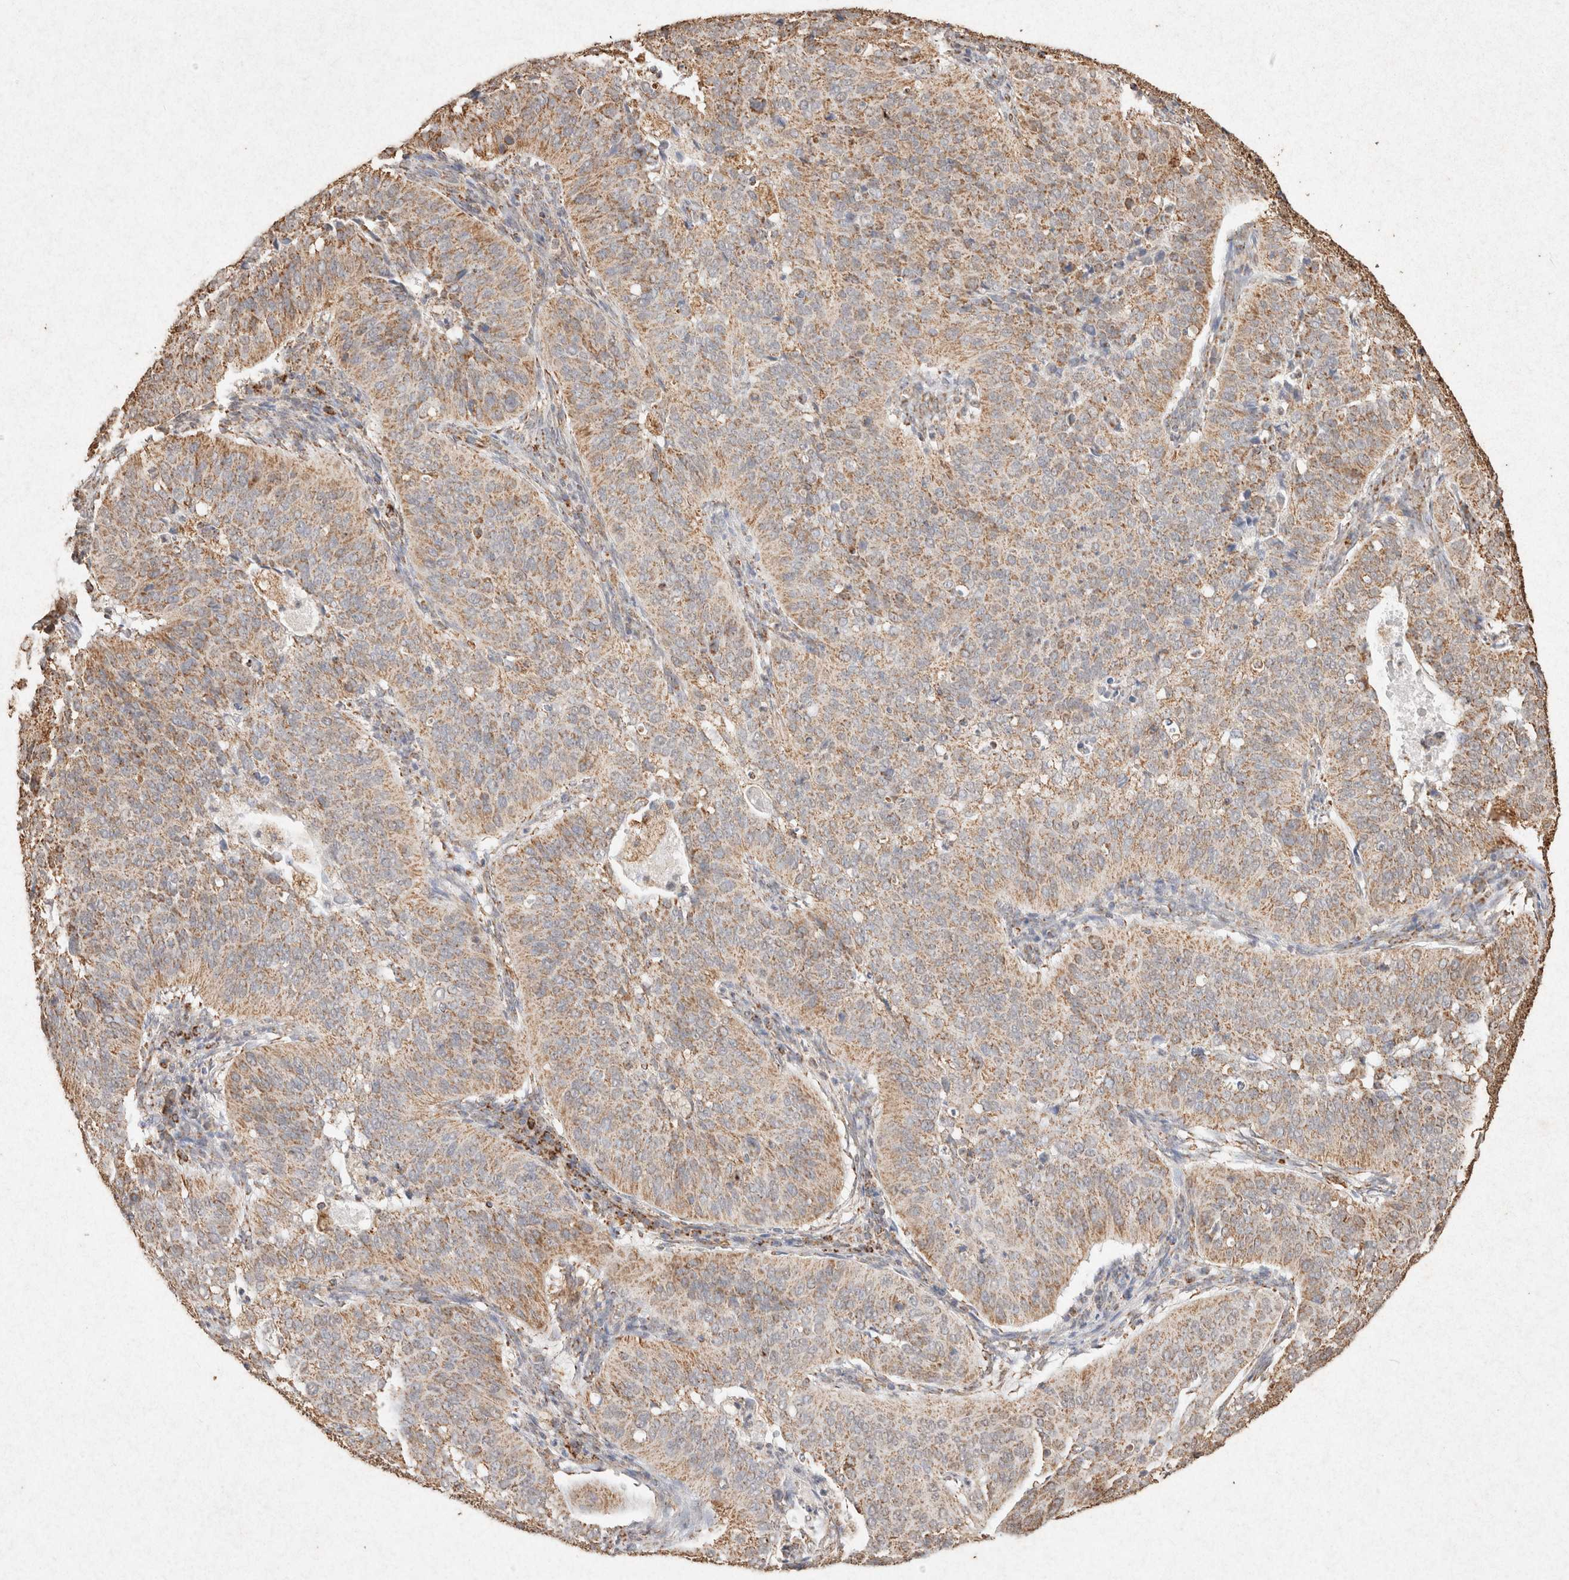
{"staining": {"intensity": "weak", "quantity": ">75%", "location": "cytoplasmic/membranous"}, "tissue": "cervical cancer", "cell_type": "Tumor cells", "image_type": "cancer", "snomed": [{"axis": "morphology", "description": "Normal tissue, NOS"}, {"axis": "morphology", "description": "Squamous cell carcinoma, NOS"}, {"axis": "topography", "description": "Cervix"}], "caption": "A high-resolution image shows immunohistochemistry (IHC) staining of cervical cancer (squamous cell carcinoma), which displays weak cytoplasmic/membranous staining in about >75% of tumor cells.", "gene": "SDC2", "patient": {"sex": "female", "age": 39}}